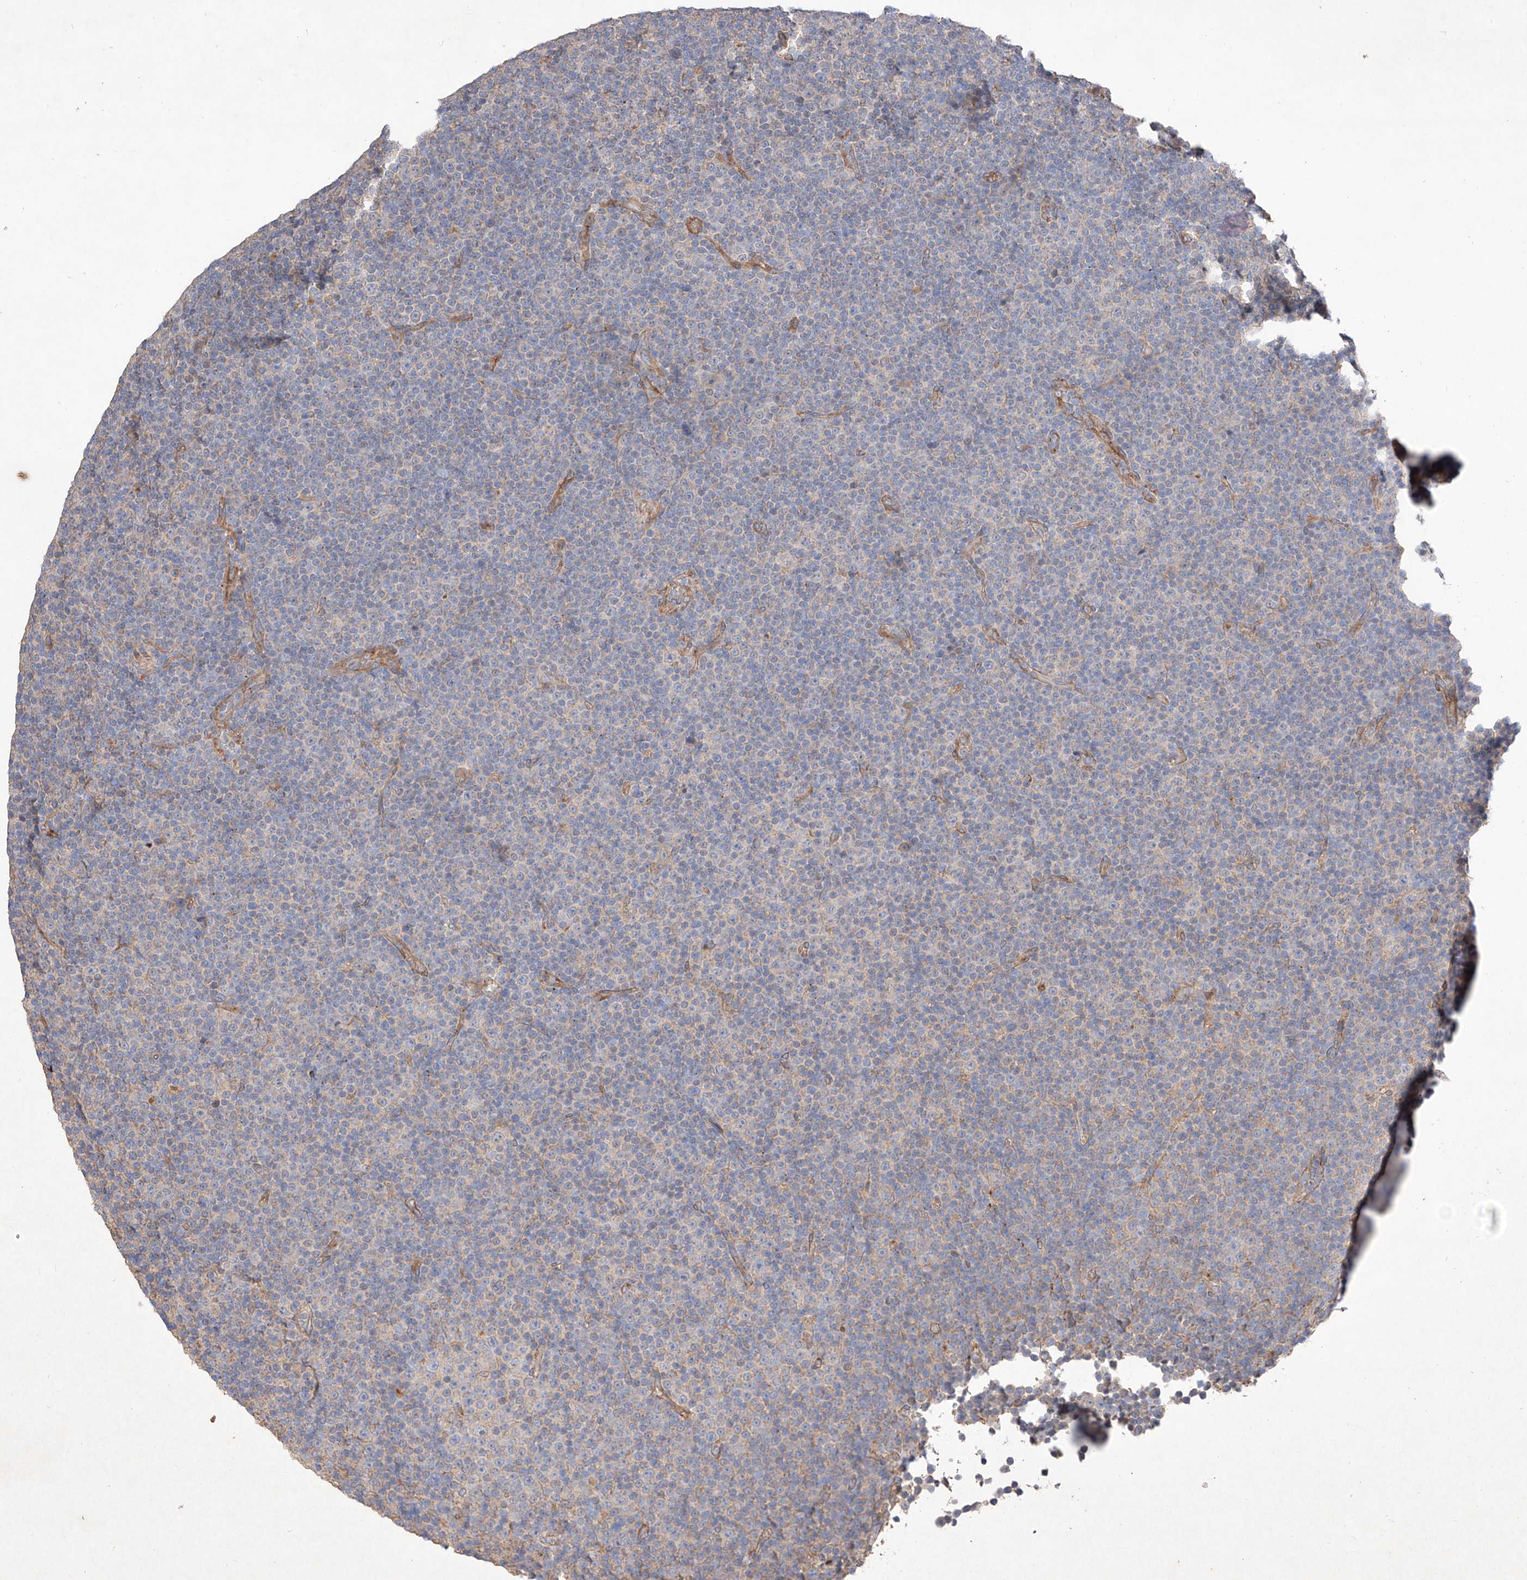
{"staining": {"intensity": "negative", "quantity": "none", "location": "none"}, "tissue": "lymphoma", "cell_type": "Tumor cells", "image_type": "cancer", "snomed": [{"axis": "morphology", "description": "Malignant lymphoma, non-Hodgkin's type, Low grade"}, {"axis": "topography", "description": "Lymph node"}], "caption": "IHC photomicrograph of lymphoma stained for a protein (brown), which demonstrates no expression in tumor cells.", "gene": "C6orf62", "patient": {"sex": "female", "age": 67}}